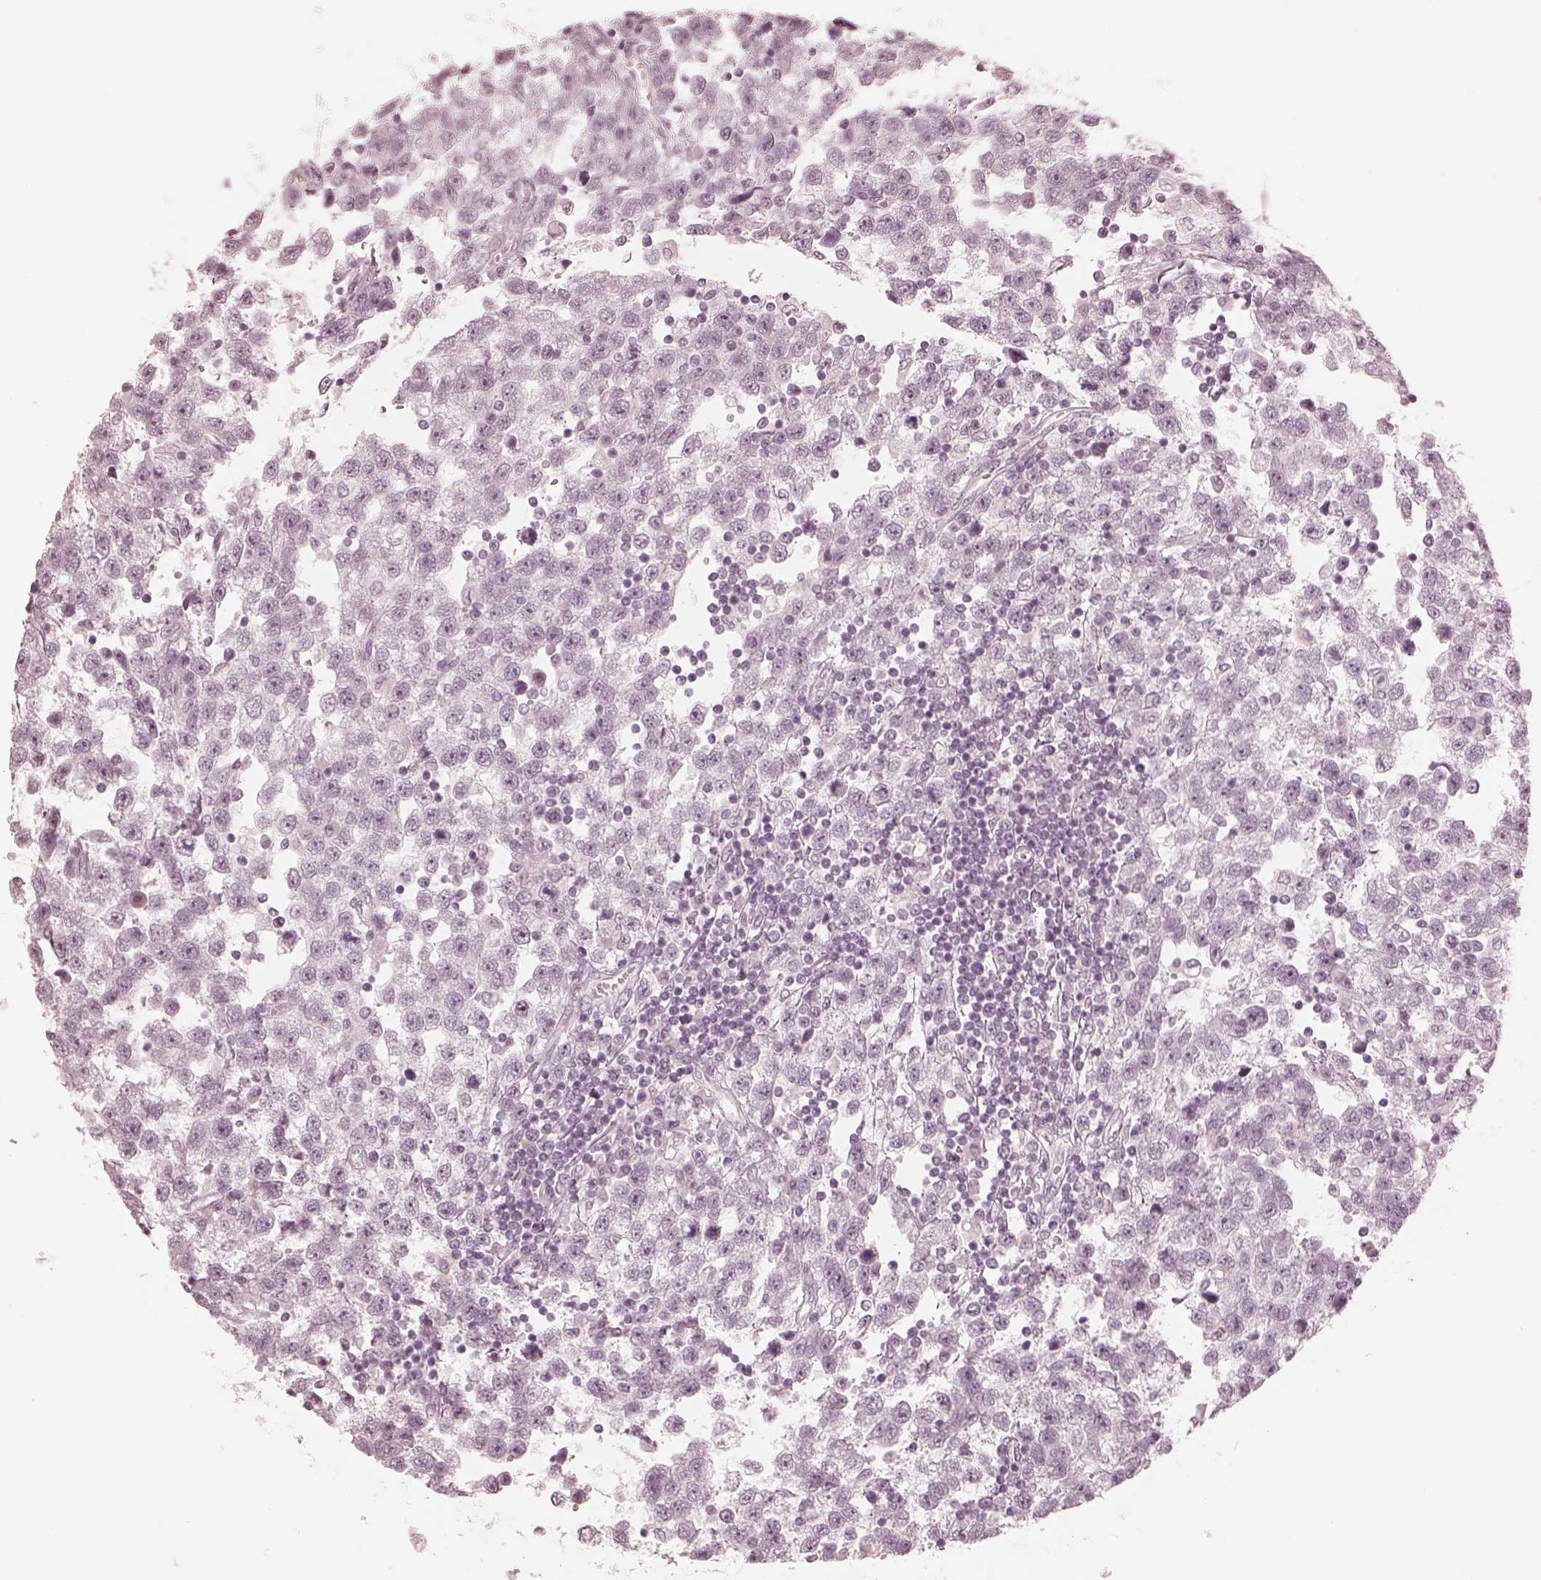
{"staining": {"intensity": "negative", "quantity": "none", "location": "none"}, "tissue": "testis cancer", "cell_type": "Tumor cells", "image_type": "cancer", "snomed": [{"axis": "morphology", "description": "Seminoma, NOS"}, {"axis": "topography", "description": "Testis"}], "caption": "A histopathology image of human seminoma (testis) is negative for staining in tumor cells. (DAB (3,3'-diaminobenzidine) IHC visualized using brightfield microscopy, high magnification).", "gene": "CALR3", "patient": {"sex": "male", "age": 34}}